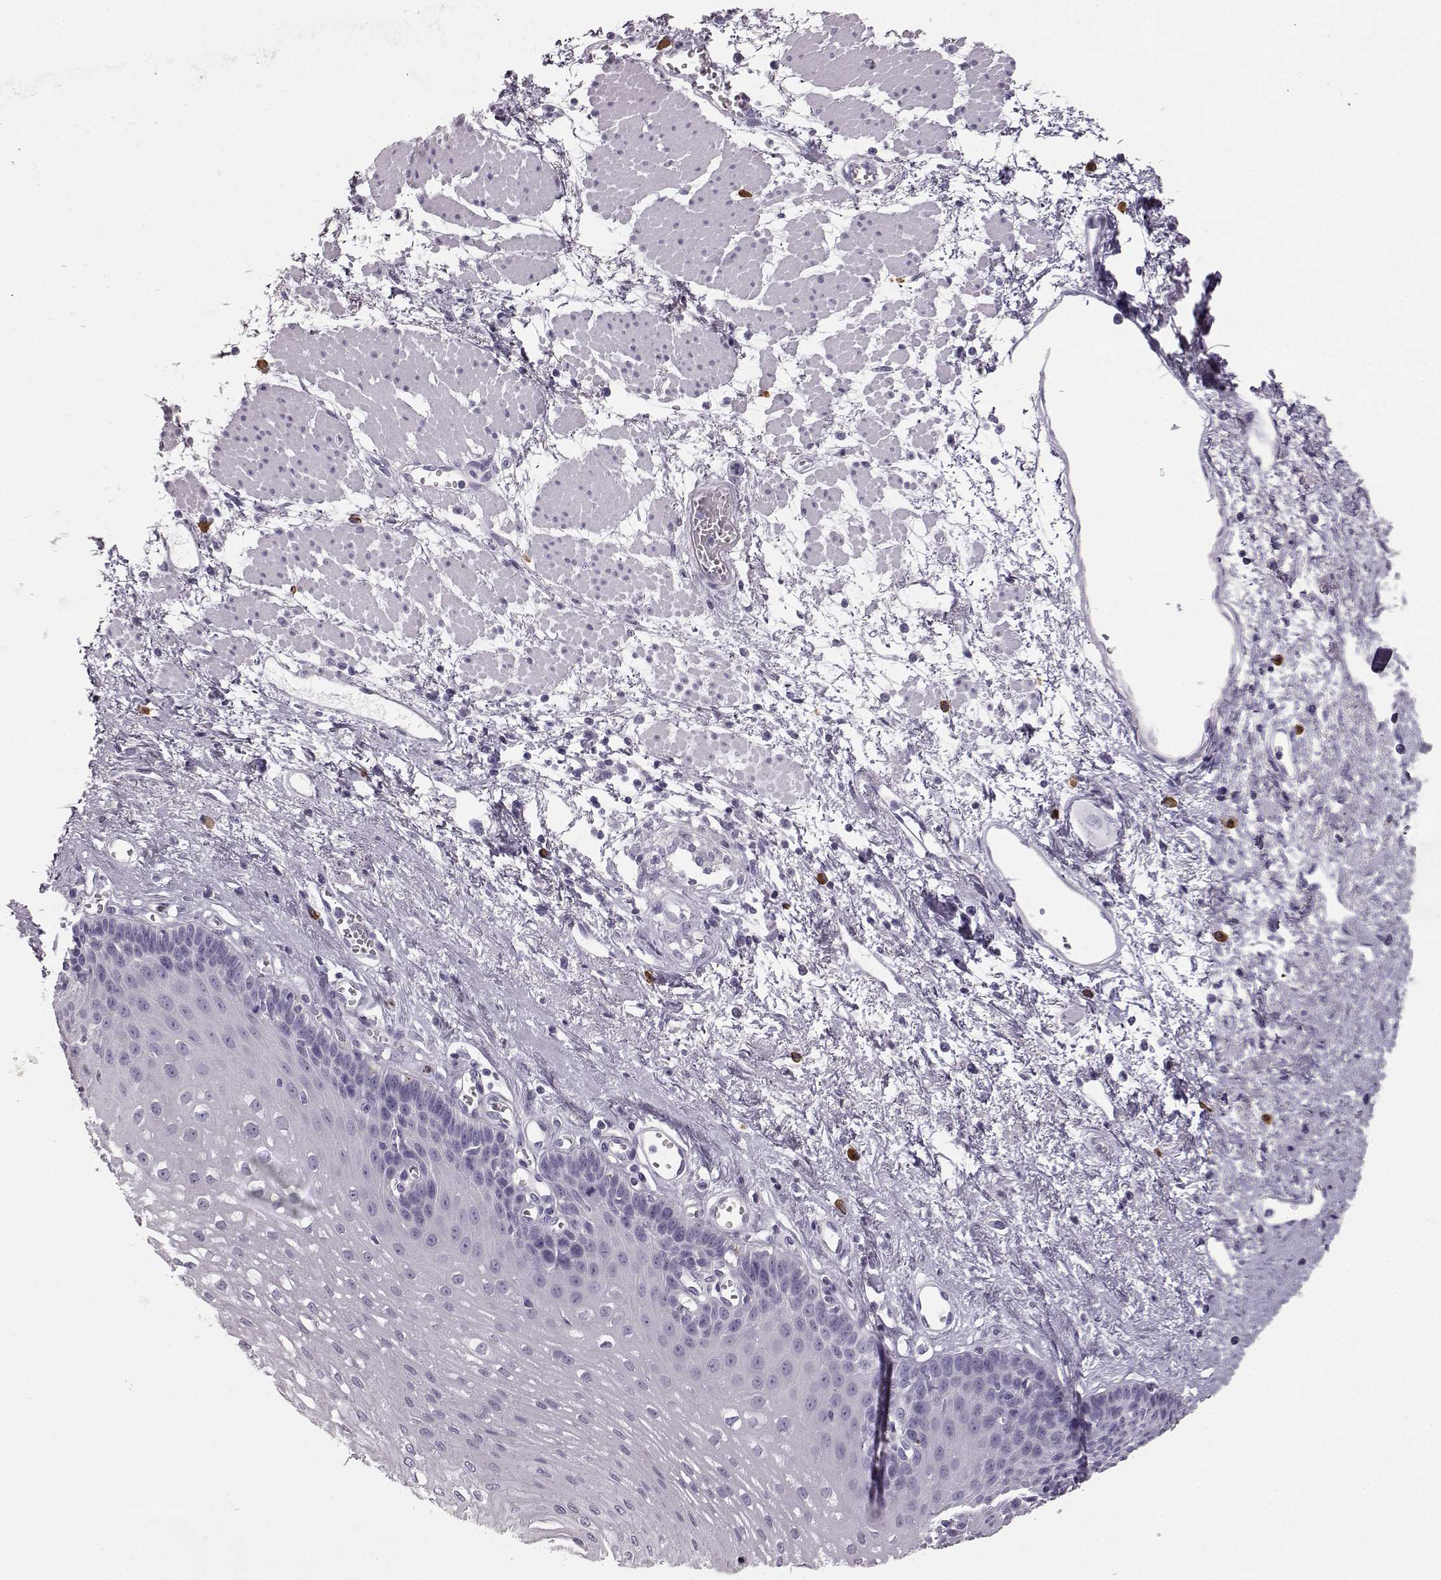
{"staining": {"intensity": "negative", "quantity": "none", "location": "none"}, "tissue": "esophagus", "cell_type": "Squamous epithelial cells", "image_type": "normal", "snomed": [{"axis": "morphology", "description": "Normal tissue, NOS"}, {"axis": "topography", "description": "Esophagus"}], "caption": "Immunohistochemistry (IHC) micrograph of unremarkable esophagus: esophagus stained with DAB reveals no significant protein positivity in squamous epithelial cells.", "gene": "NPTXR", "patient": {"sex": "female", "age": 62}}